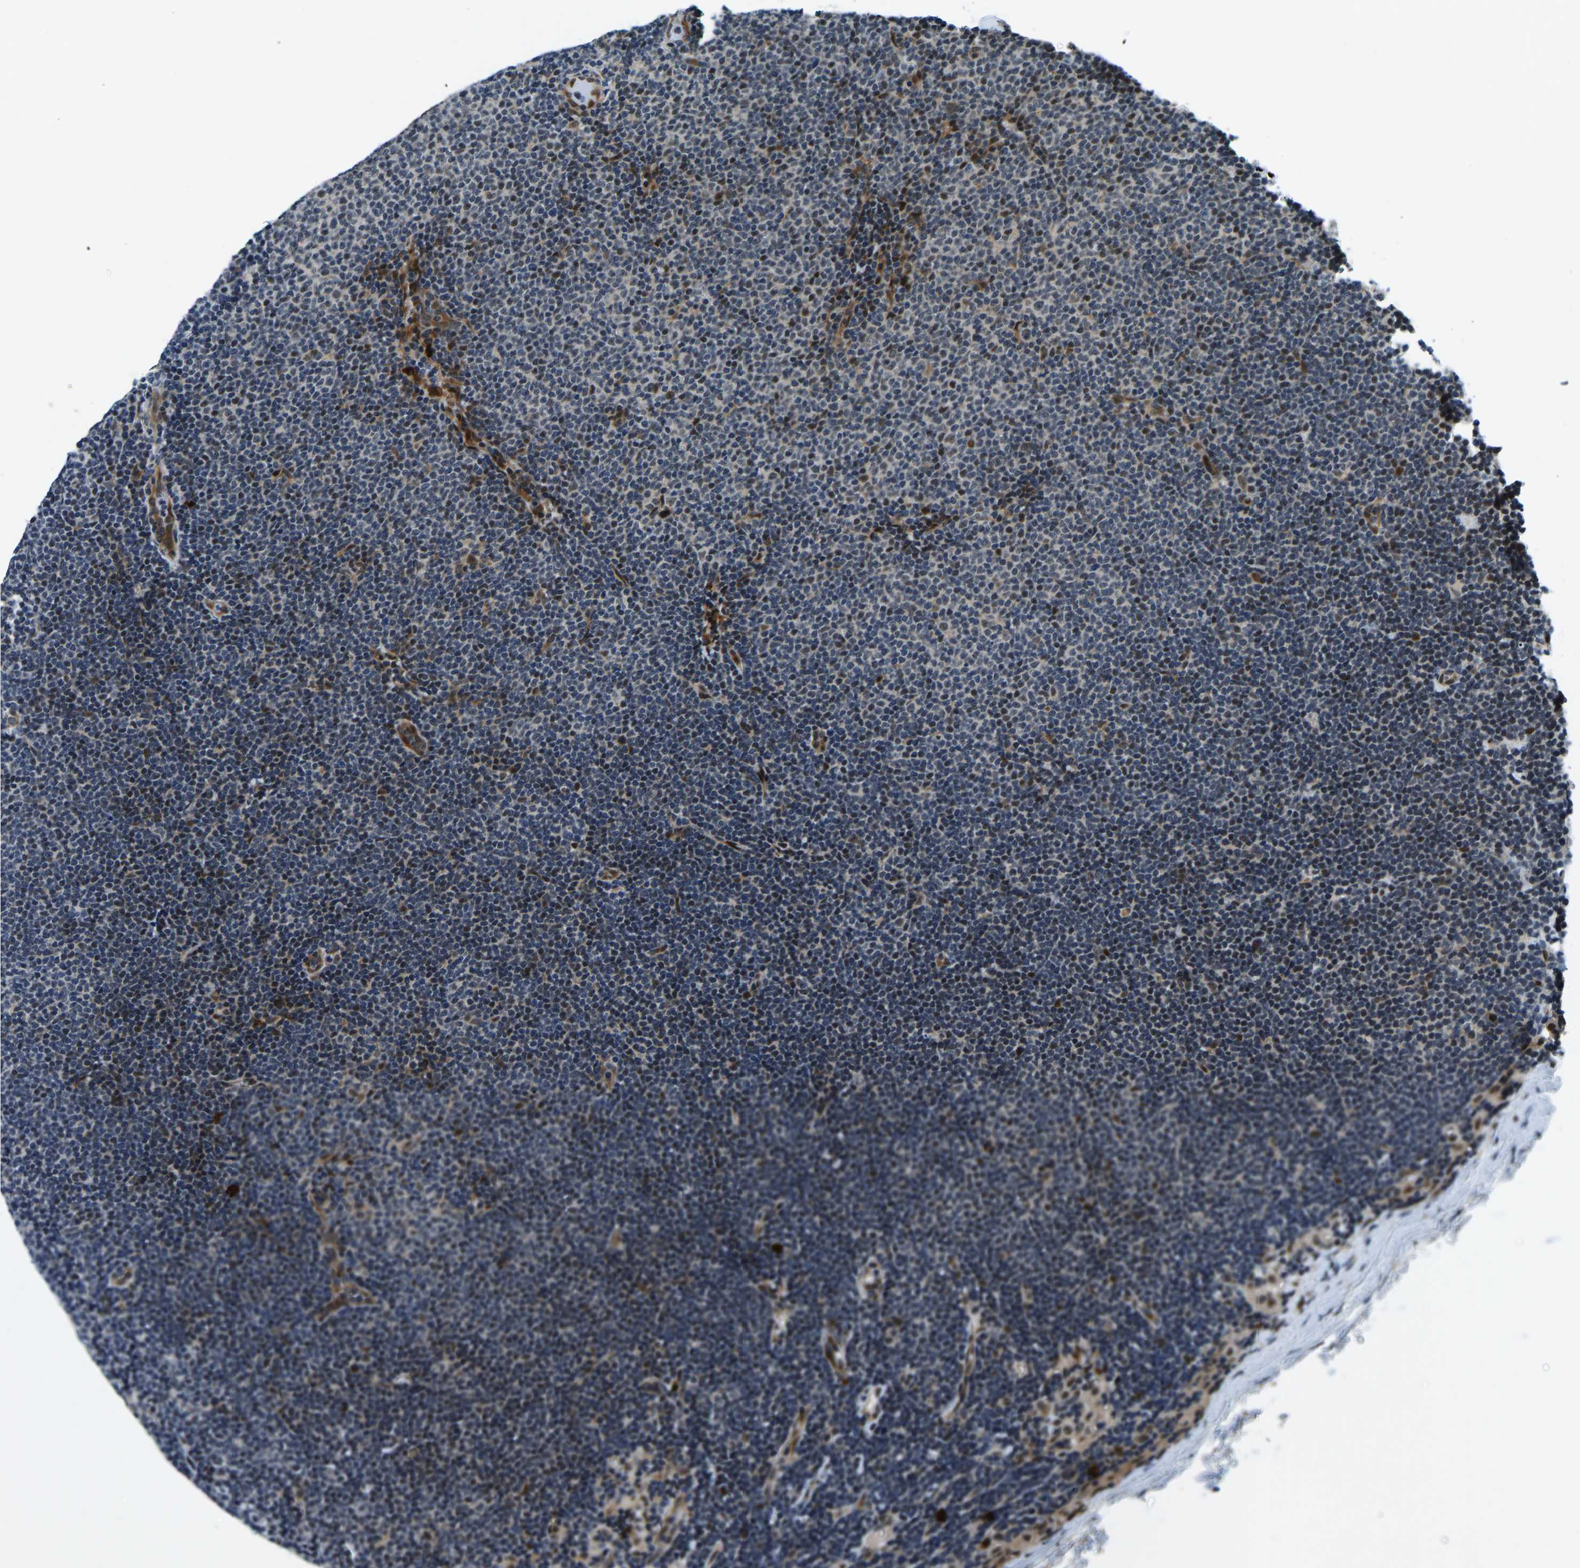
{"staining": {"intensity": "moderate", "quantity": "<25%", "location": "nuclear"}, "tissue": "lymphoma", "cell_type": "Tumor cells", "image_type": "cancer", "snomed": [{"axis": "morphology", "description": "Malignant lymphoma, non-Hodgkin's type, Low grade"}, {"axis": "topography", "description": "Lymph node"}], "caption": "Immunohistochemistry (IHC) (DAB (3,3'-diaminobenzidine)) staining of human lymphoma reveals moderate nuclear protein staining in approximately <25% of tumor cells.", "gene": "ING2", "patient": {"sex": "female", "age": 53}}